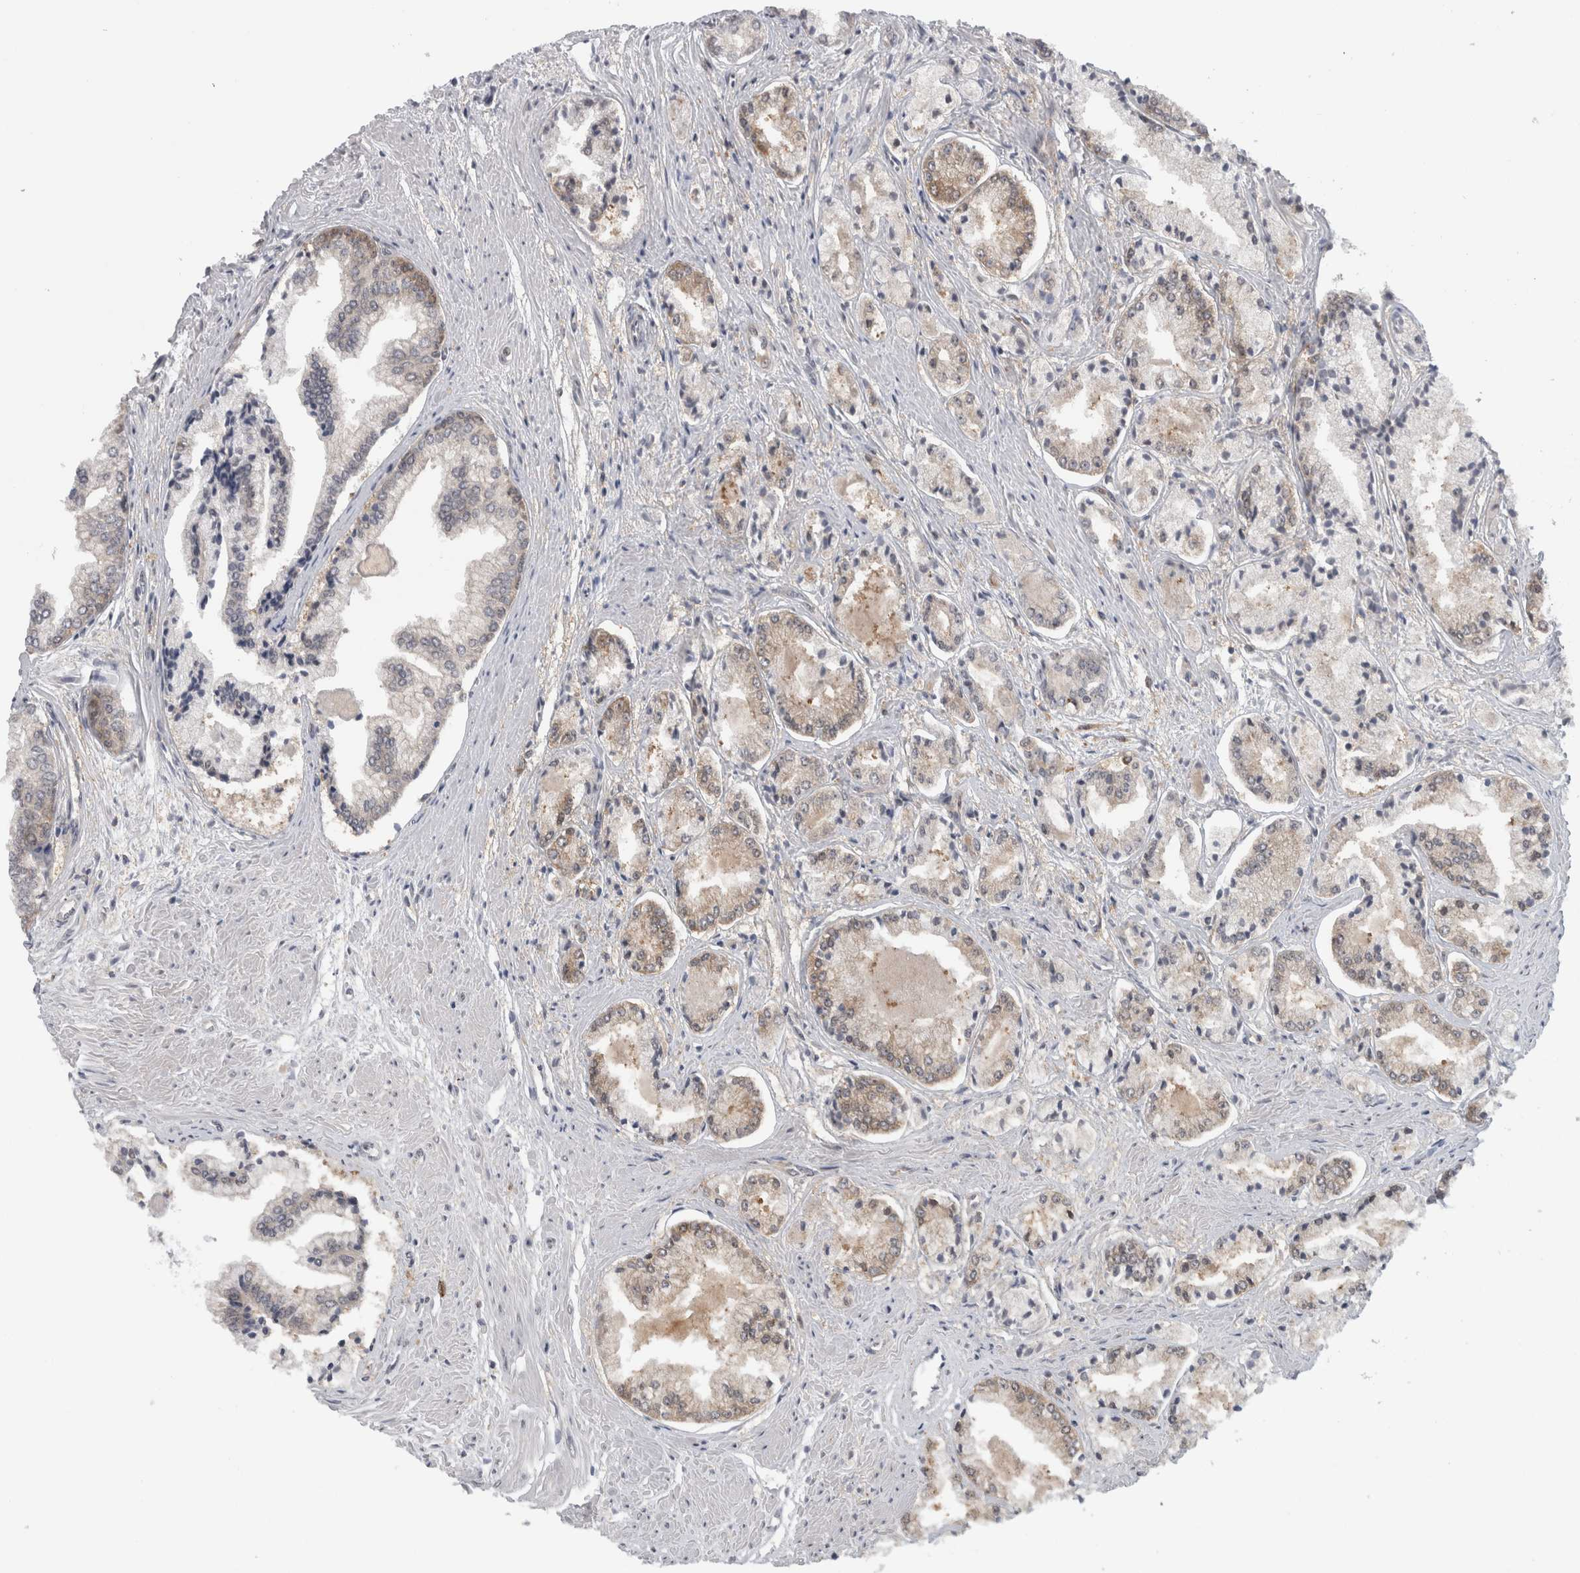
{"staining": {"intensity": "weak", "quantity": ">75%", "location": "cytoplasmic/membranous"}, "tissue": "prostate cancer", "cell_type": "Tumor cells", "image_type": "cancer", "snomed": [{"axis": "morphology", "description": "Adenocarcinoma, Low grade"}, {"axis": "topography", "description": "Prostate"}], "caption": "The image displays staining of prostate adenocarcinoma (low-grade), revealing weak cytoplasmic/membranous protein positivity (brown color) within tumor cells.", "gene": "CACYBP", "patient": {"sex": "male", "age": 52}}